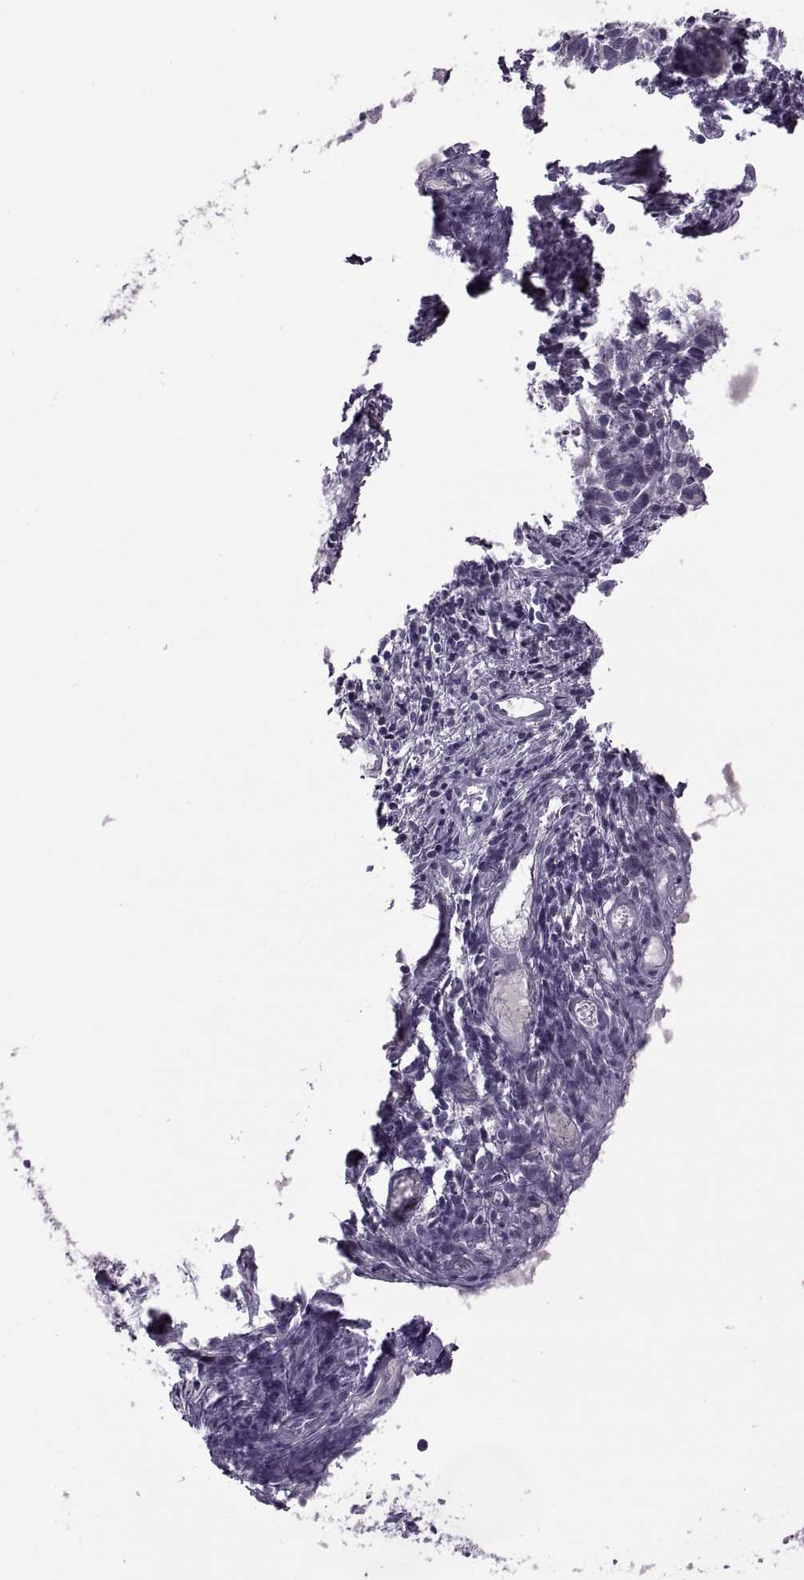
{"staining": {"intensity": "negative", "quantity": "none", "location": "none"}, "tissue": "cervical cancer", "cell_type": "Tumor cells", "image_type": "cancer", "snomed": [{"axis": "morphology", "description": "Squamous cell carcinoma, NOS"}, {"axis": "topography", "description": "Cervix"}], "caption": "Human cervical cancer (squamous cell carcinoma) stained for a protein using immunohistochemistry exhibits no staining in tumor cells.", "gene": "RSPH6A", "patient": {"sex": "female", "age": 30}}